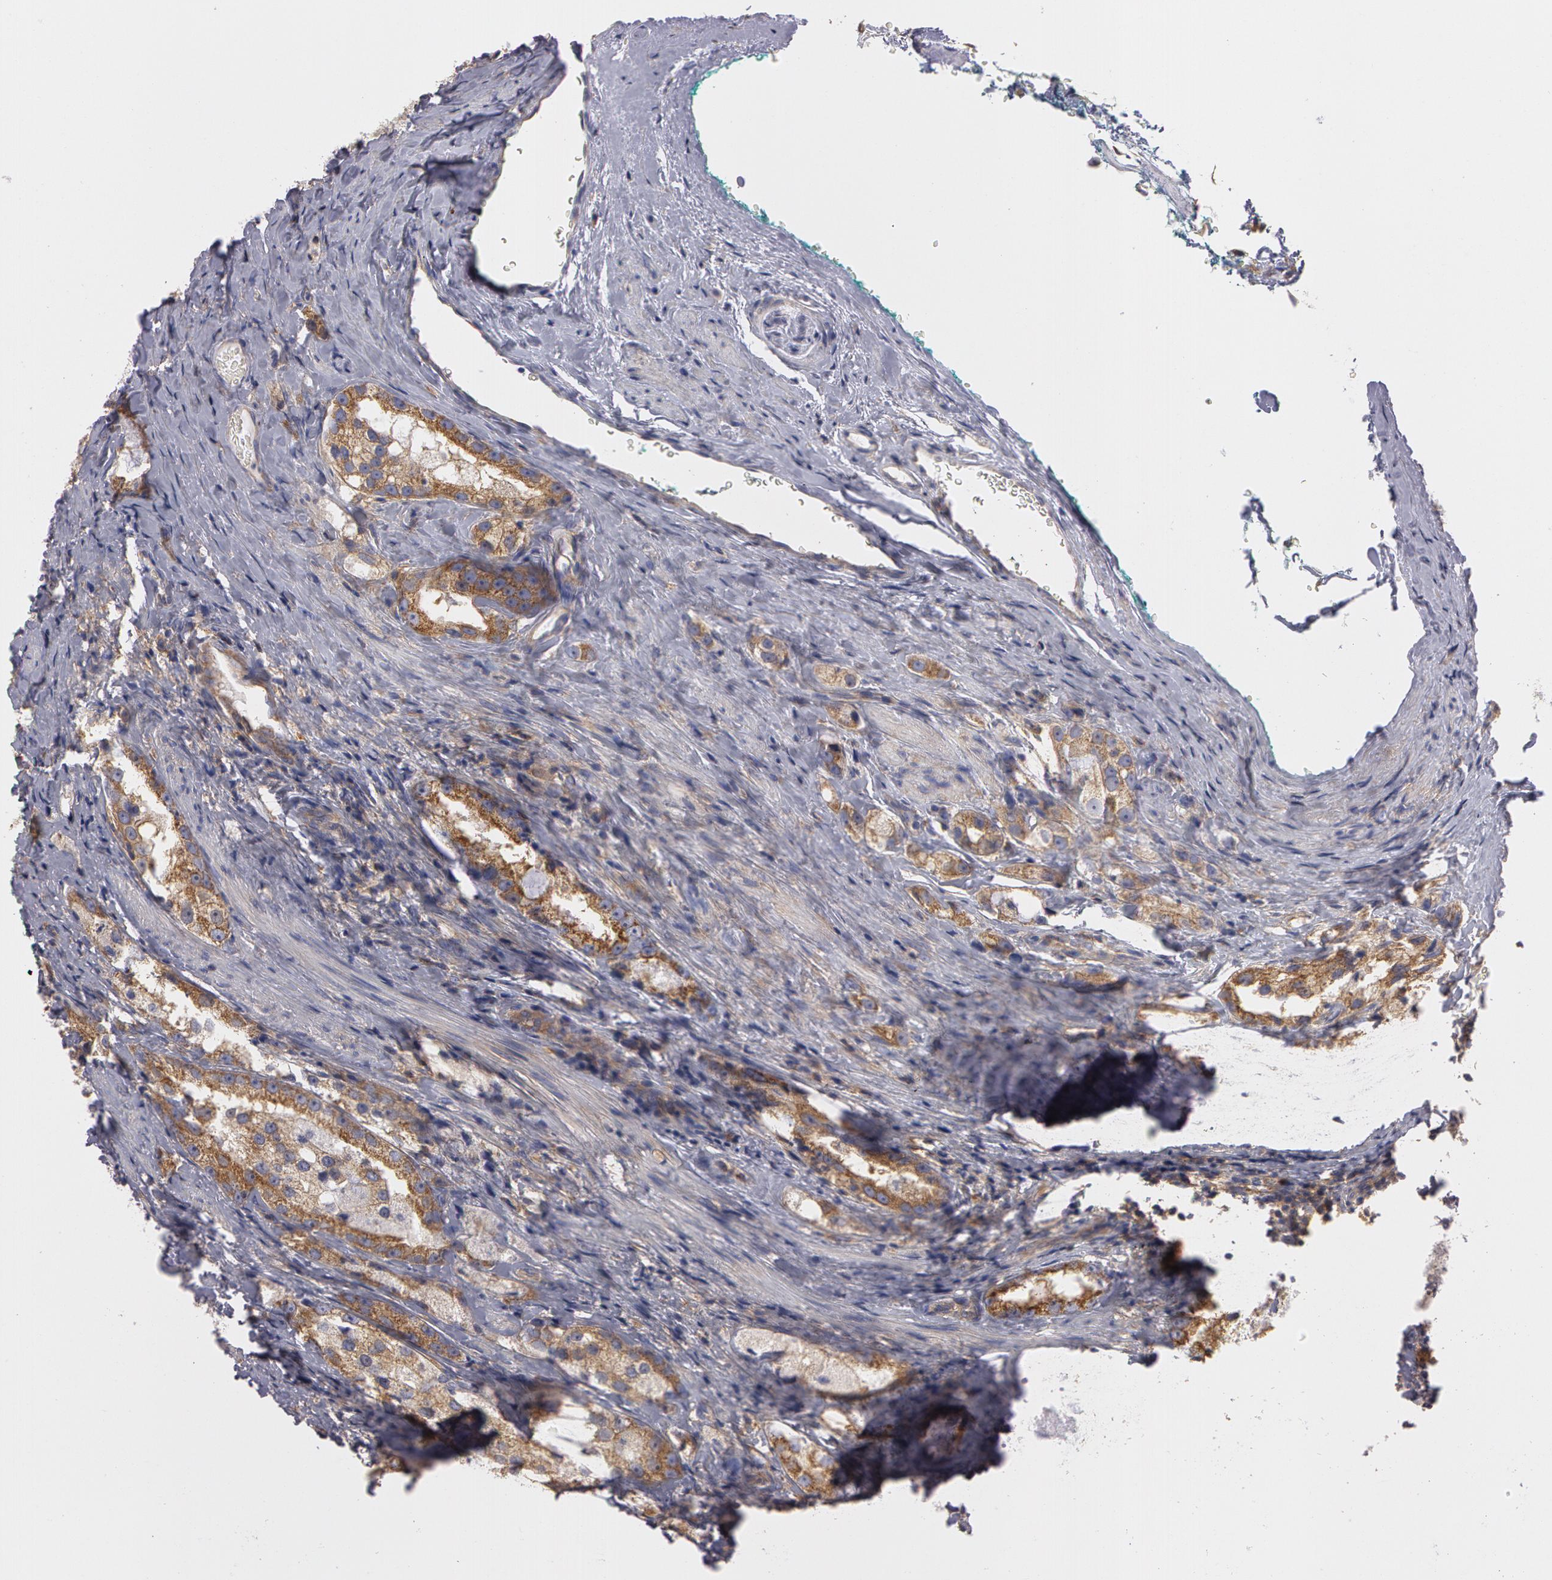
{"staining": {"intensity": "moderate", "quantity": ">75%", "location": "cytoplasmic/membranous"}, "tissue": "prostate cancer", "cell_type": "Tumor cells", "image_type": "cancer", "snomed": [{"axis": "morphology", "description": "Adenocarcinoma, High grade"}, {"axis": "topography", "description": "Prostate"}], "caption": "Immunohistochemistry (IHC) staining of prostate cancer (adenocarcinoma (high-grade)), which exhibits medium levels of moderate cytoplasmic/membranous expression in approximately >75% of tumor cells indicating moderate cytoplasmic/membranous protein positivity. The staining was performed using DAB (brown) for protein detection and nuclei were counterstained in hematoxylin (blue).", "gene": "NEK9", "patient": {"sex": "male", "age": 63}}